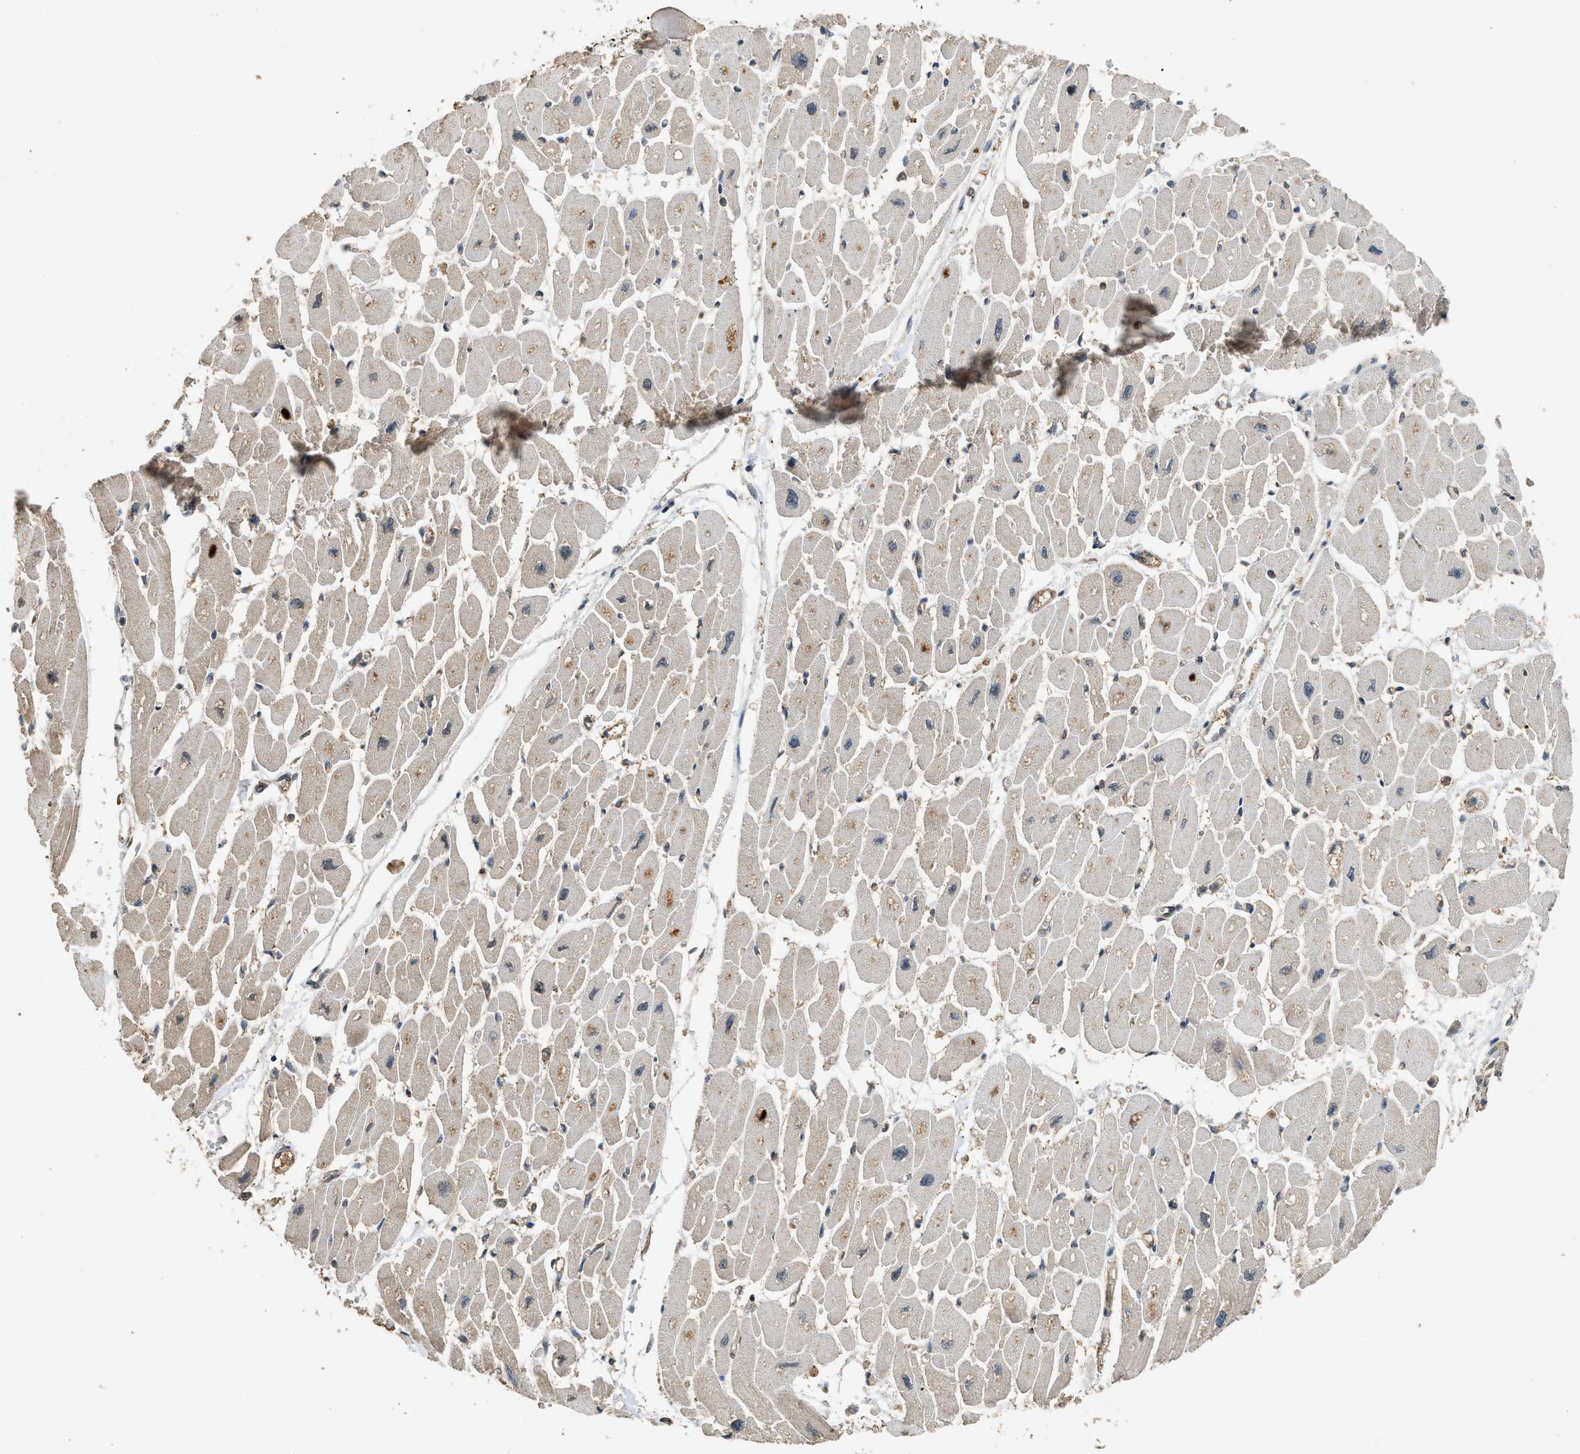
{"staining": {"intensity": "weak", "quantity": "25%-75%", "location": "cytoplasmic/membranous"}, "tissue": "heart muscle", "cell_type": "Cardiomyocytes", "image_type": "normal", "snomed": [{"axis": "morphology", "description": "Normal tissue, NOS"}, {"axis": "topography", "description": "Heart"}], "caption": "This is an image of IHC staining of unremarkable heart muscle, which shows weak expression in the cytoplasmic/membranous of cardiomyocytes.", "gene": "HIP1R", "patient": {"sex": "female", "age": 54}}